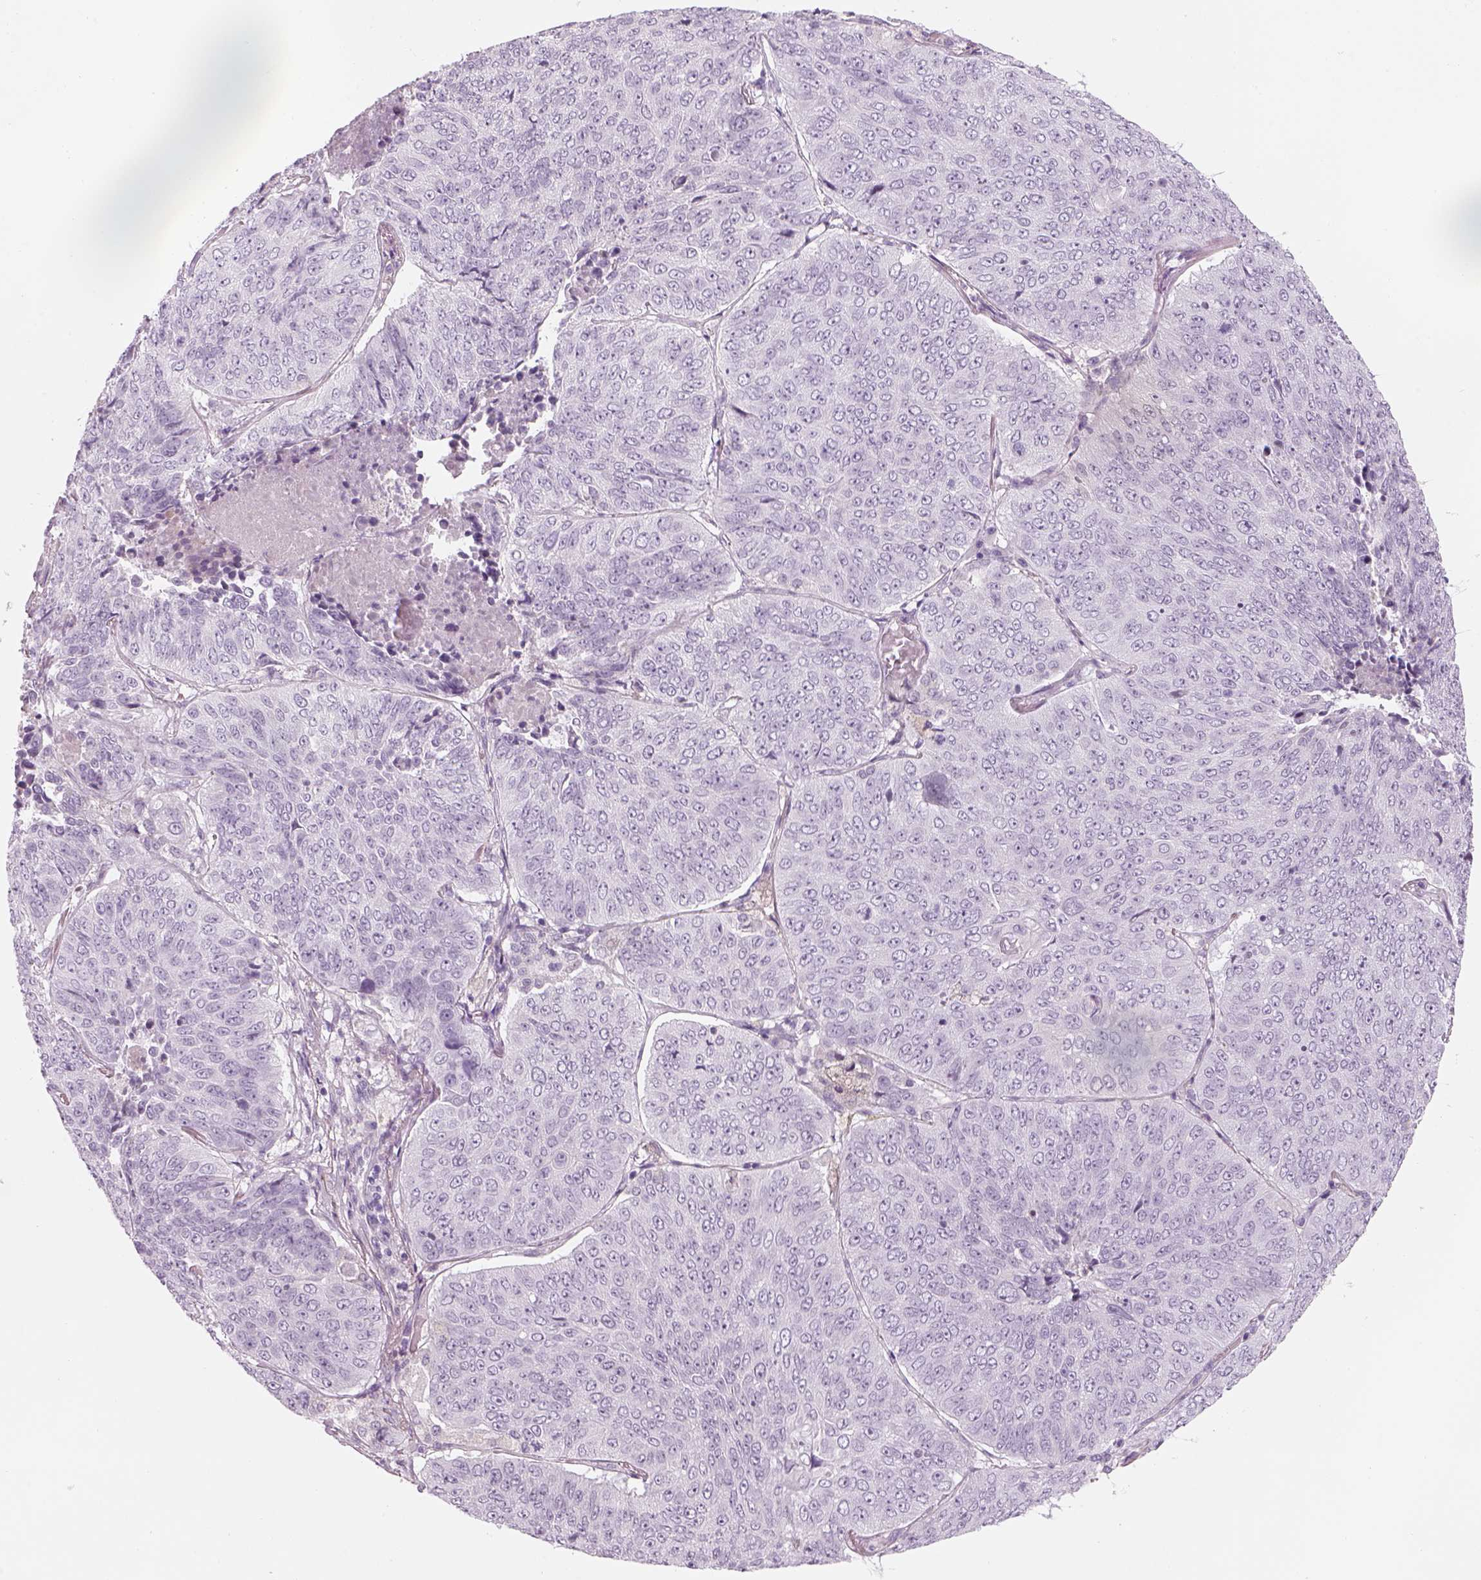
{"staining": {"intensity": "negative", "quantity": "none", "location": "none"}, "tissue": "lung cancer", "cell_type": "Tumor cells", "image_type": "cancer", "snomed": [{"axis": "morphology", "description": "Normal tissue, NOS"}, {"axis": "morphology", "description": "Squamous cell carcinoma, NOS"}, {"axis": "topography", "description": "Bronchus"}, {"axis": "topography", "description": "Lung"}], "caption": "DAB immunohistochemical staining of human squamous cell carcinoma (lung) displays no significant staining in tumor cells. (DAB (3,3'-diaminobenzidine) immunohistochemistry, high magnification).", "gene": "KCNMB4", "patient": {"sex": "male", "age": 64}}